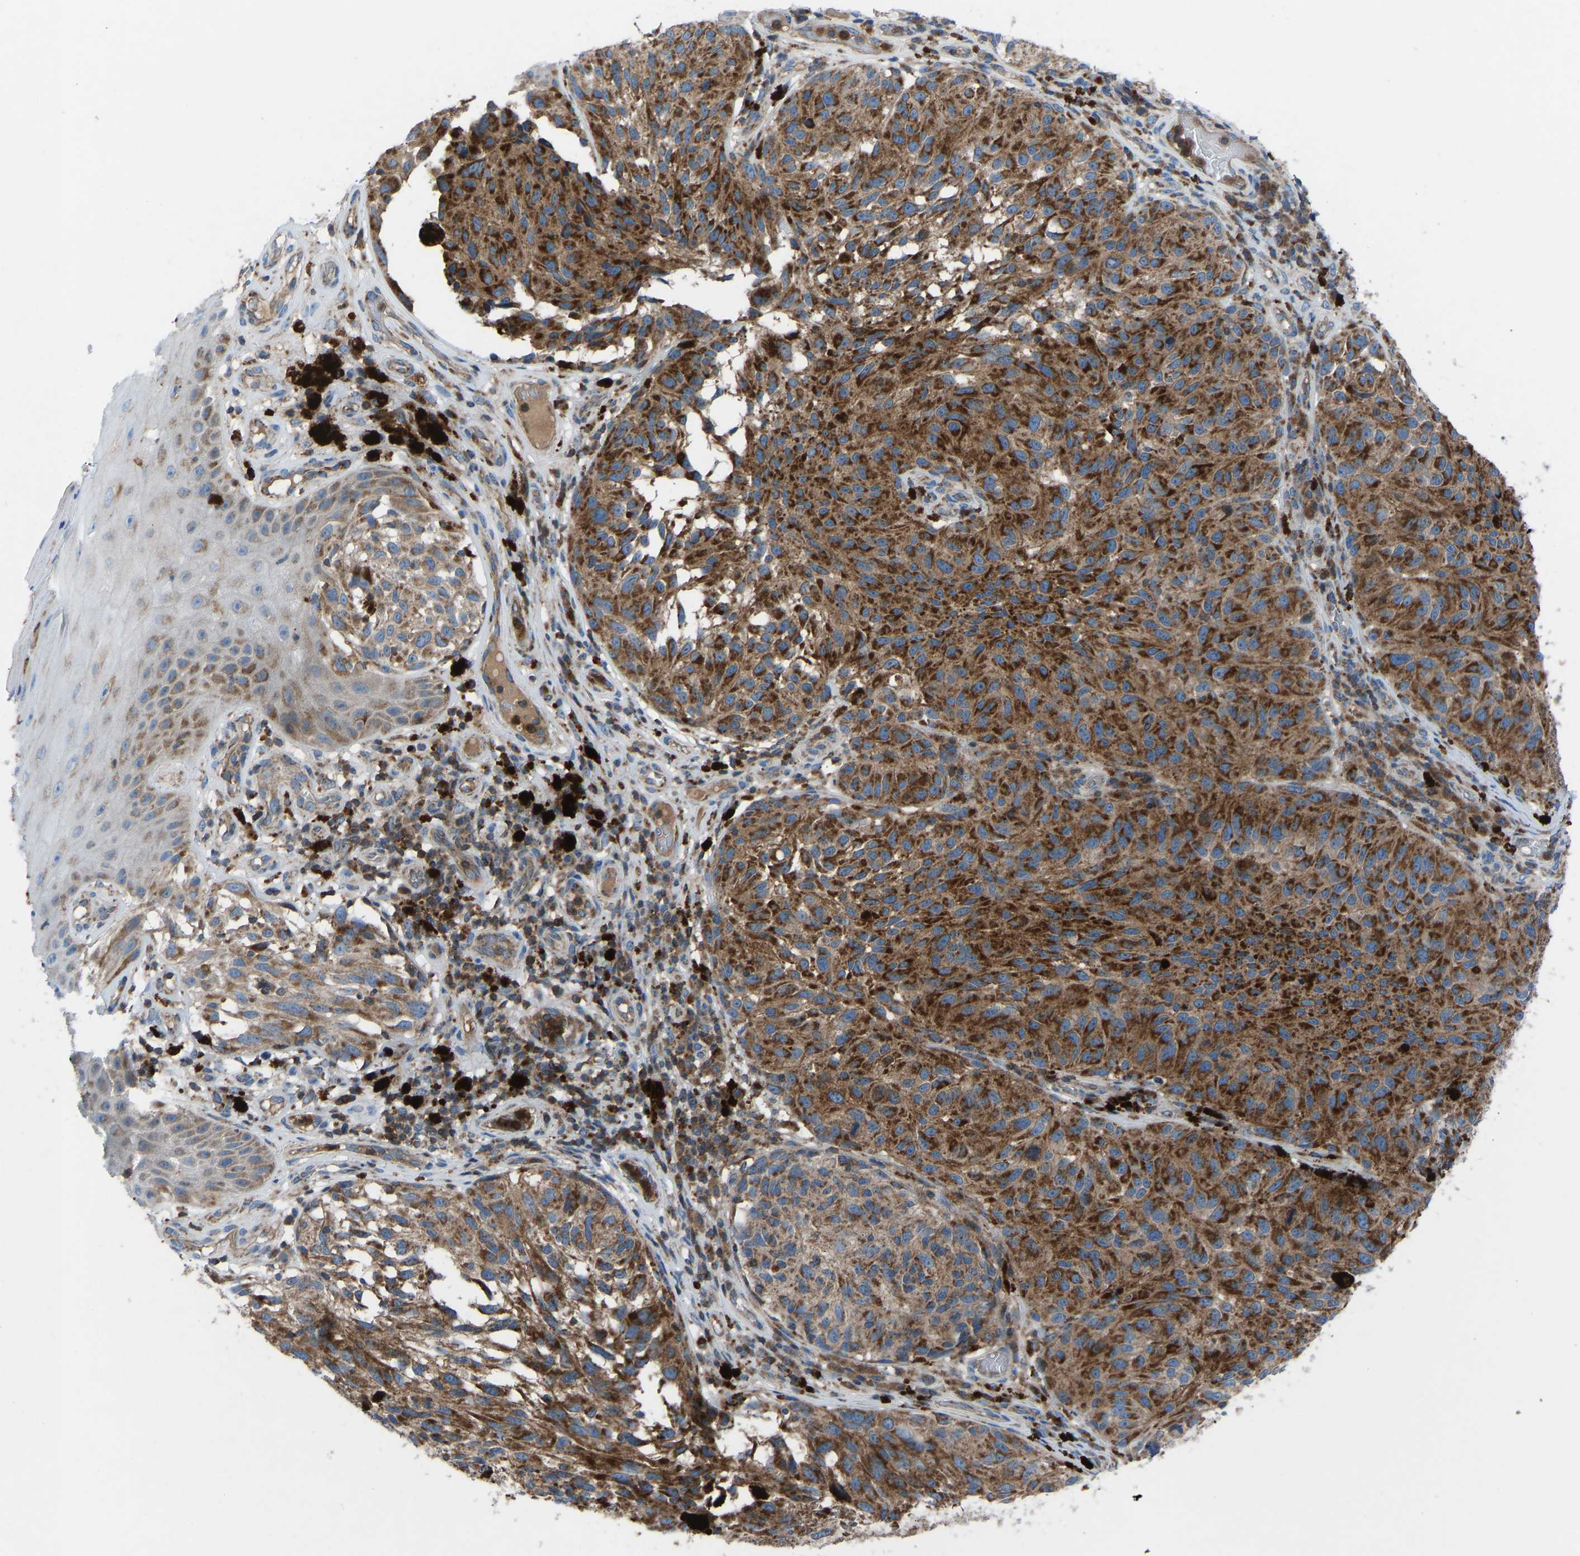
{"staining": {"intensity": "strong", "quantity": ">75%", "location": "cytoplasmic/membranous"}, "tissue": "melanoma", "cell_type": "Tumor cells", "image_type": "cancer", "snomed": [{"axis": "morphology", "description": "Malignant melanoma, NOS"}, {"axis": "topography", "description": "Skin"}], "caption": "Immunohistochemical staining of human melanoma exhibits strong cytoplasmic/membranous protein expression in approximately >75% of tumor cells.", "gene": "GRK6", "patient": {"sex": "female", "age": 73}}